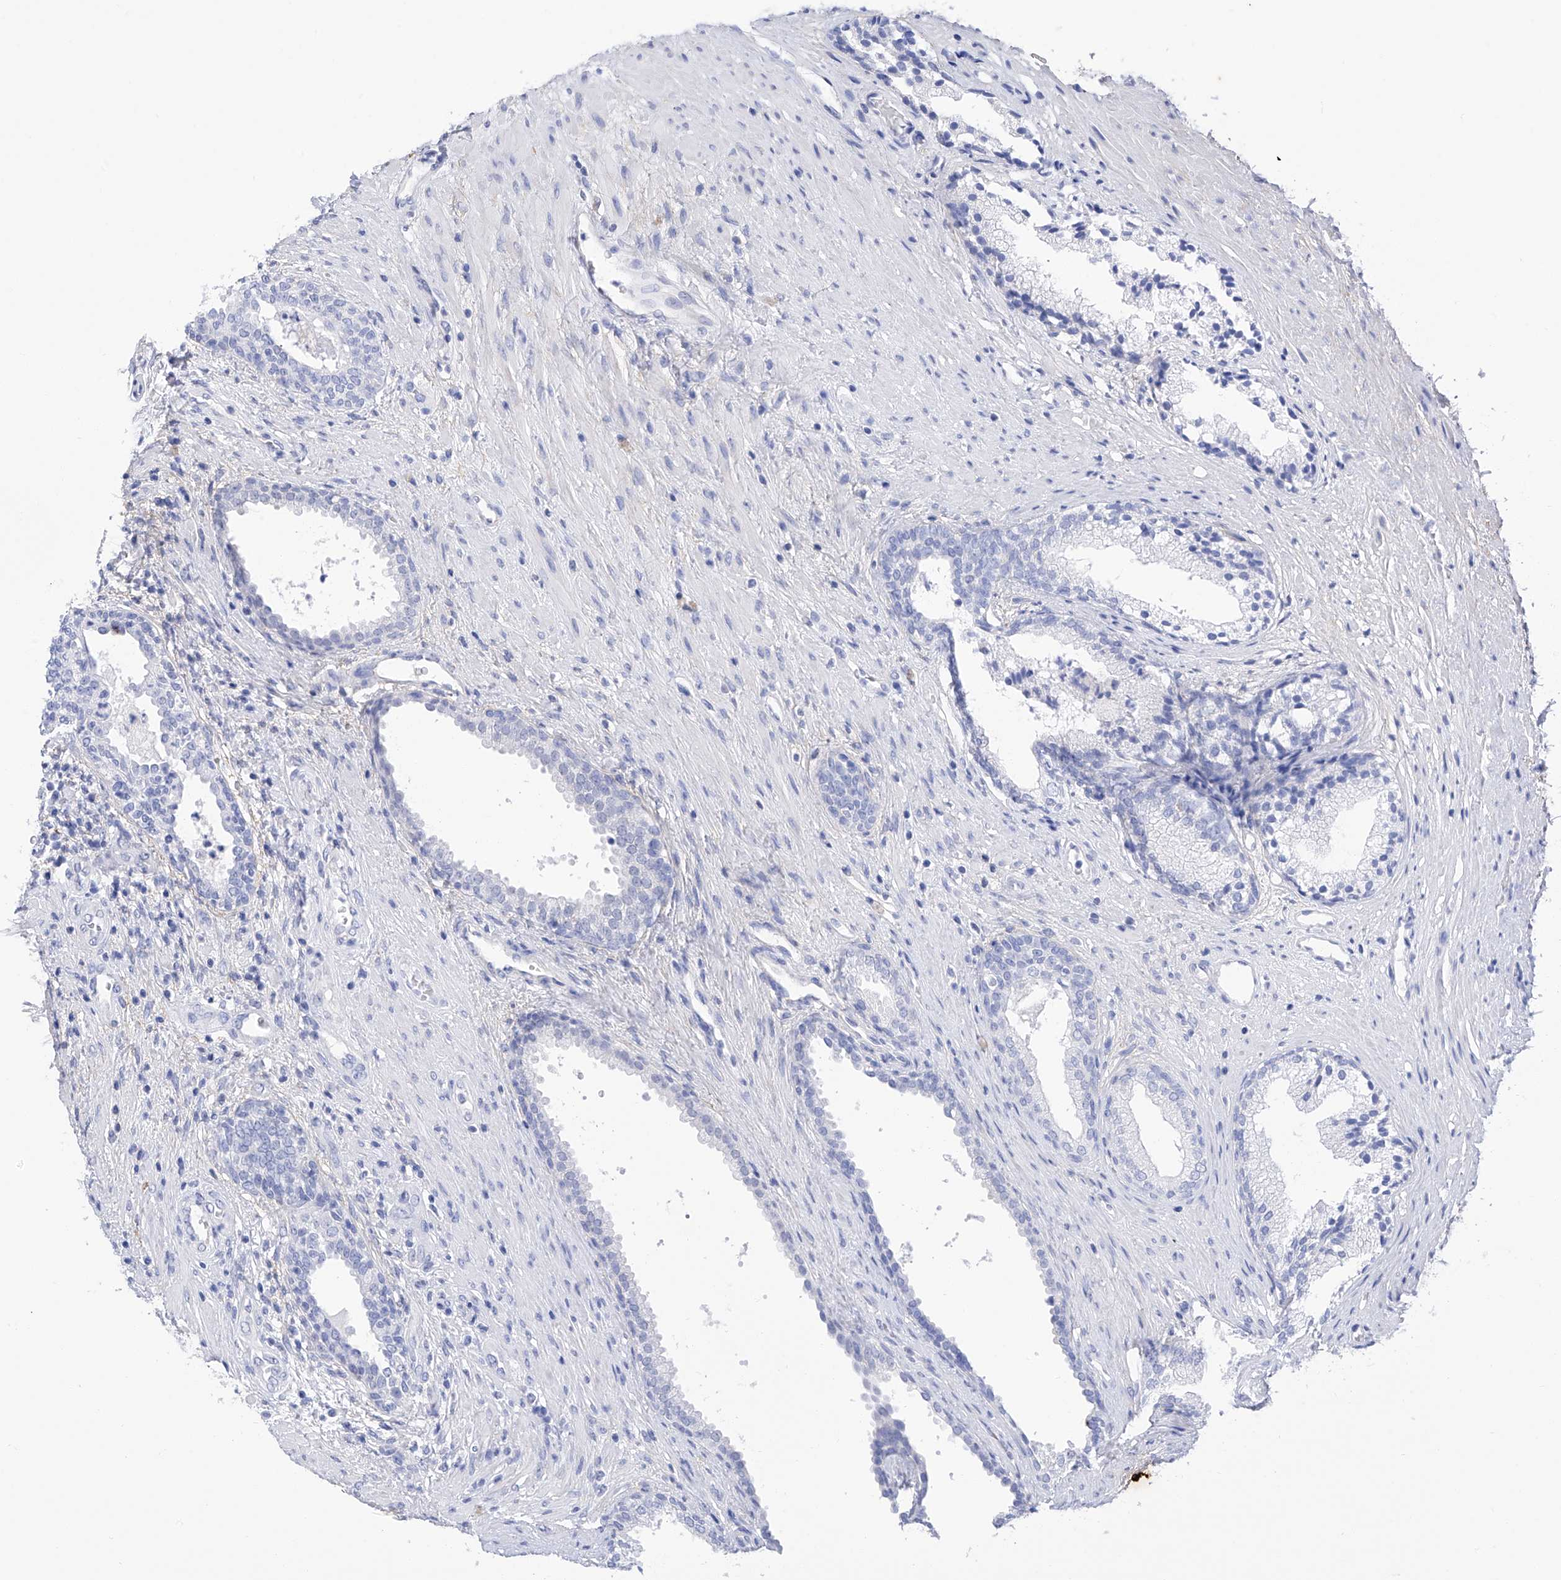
{"staining": {"intensity": "negative", "quantity": "none", "location": "none"}, "tissue": "prostate", "cell_type": "Glandular cells", "image_type": "normal", "snomed": [{"axis": "morphology", "description": "Normal tissue, NOS"}, {"axis": "topography", "description": "Prostate"}], "caption": "Protein analysis of unremarkable prostate reveals no significant positivity in glandular cells.", "gene": "FLG", "patient": {"sex": "male", "age": 76}}